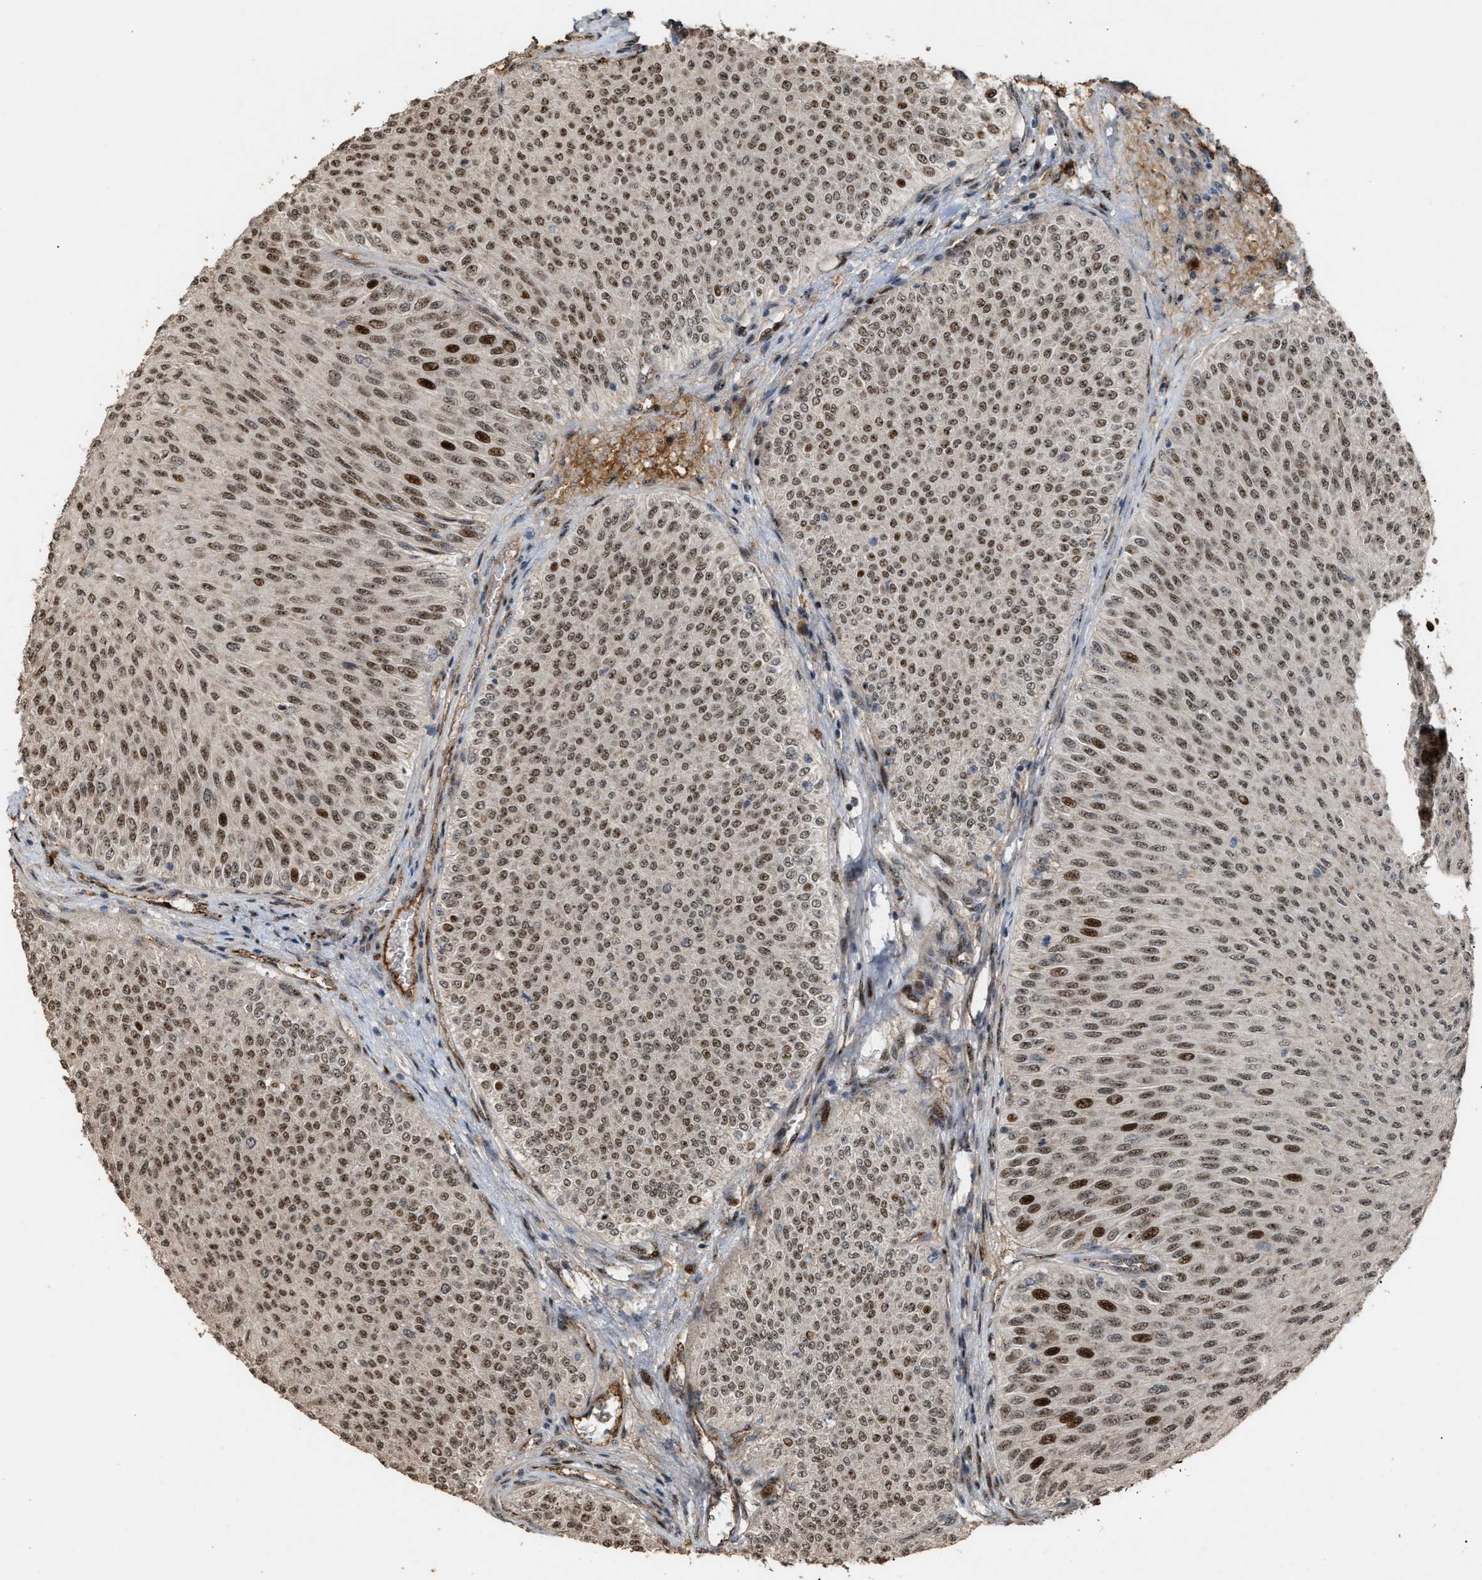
{"staining": {"intensity": "moderate", "quantity": ">75%", "location": "nuclear"}, "tissue": "urothelial cancer", "cell_type": "Tumor cells", "image_type": "cancer", "snomed": [{"axis": "morphology", "description": "Urothelial carcinoma, Low grade"}, {"axis": "topography", "description": "Urinary bladder"}], "caption": "Urothelial cancer stained for a protein demonstrates moderate nuclear positivity in tumor cells.", "gene": "ZFAND5", "patient": {"sex": "male", "age": 78}}